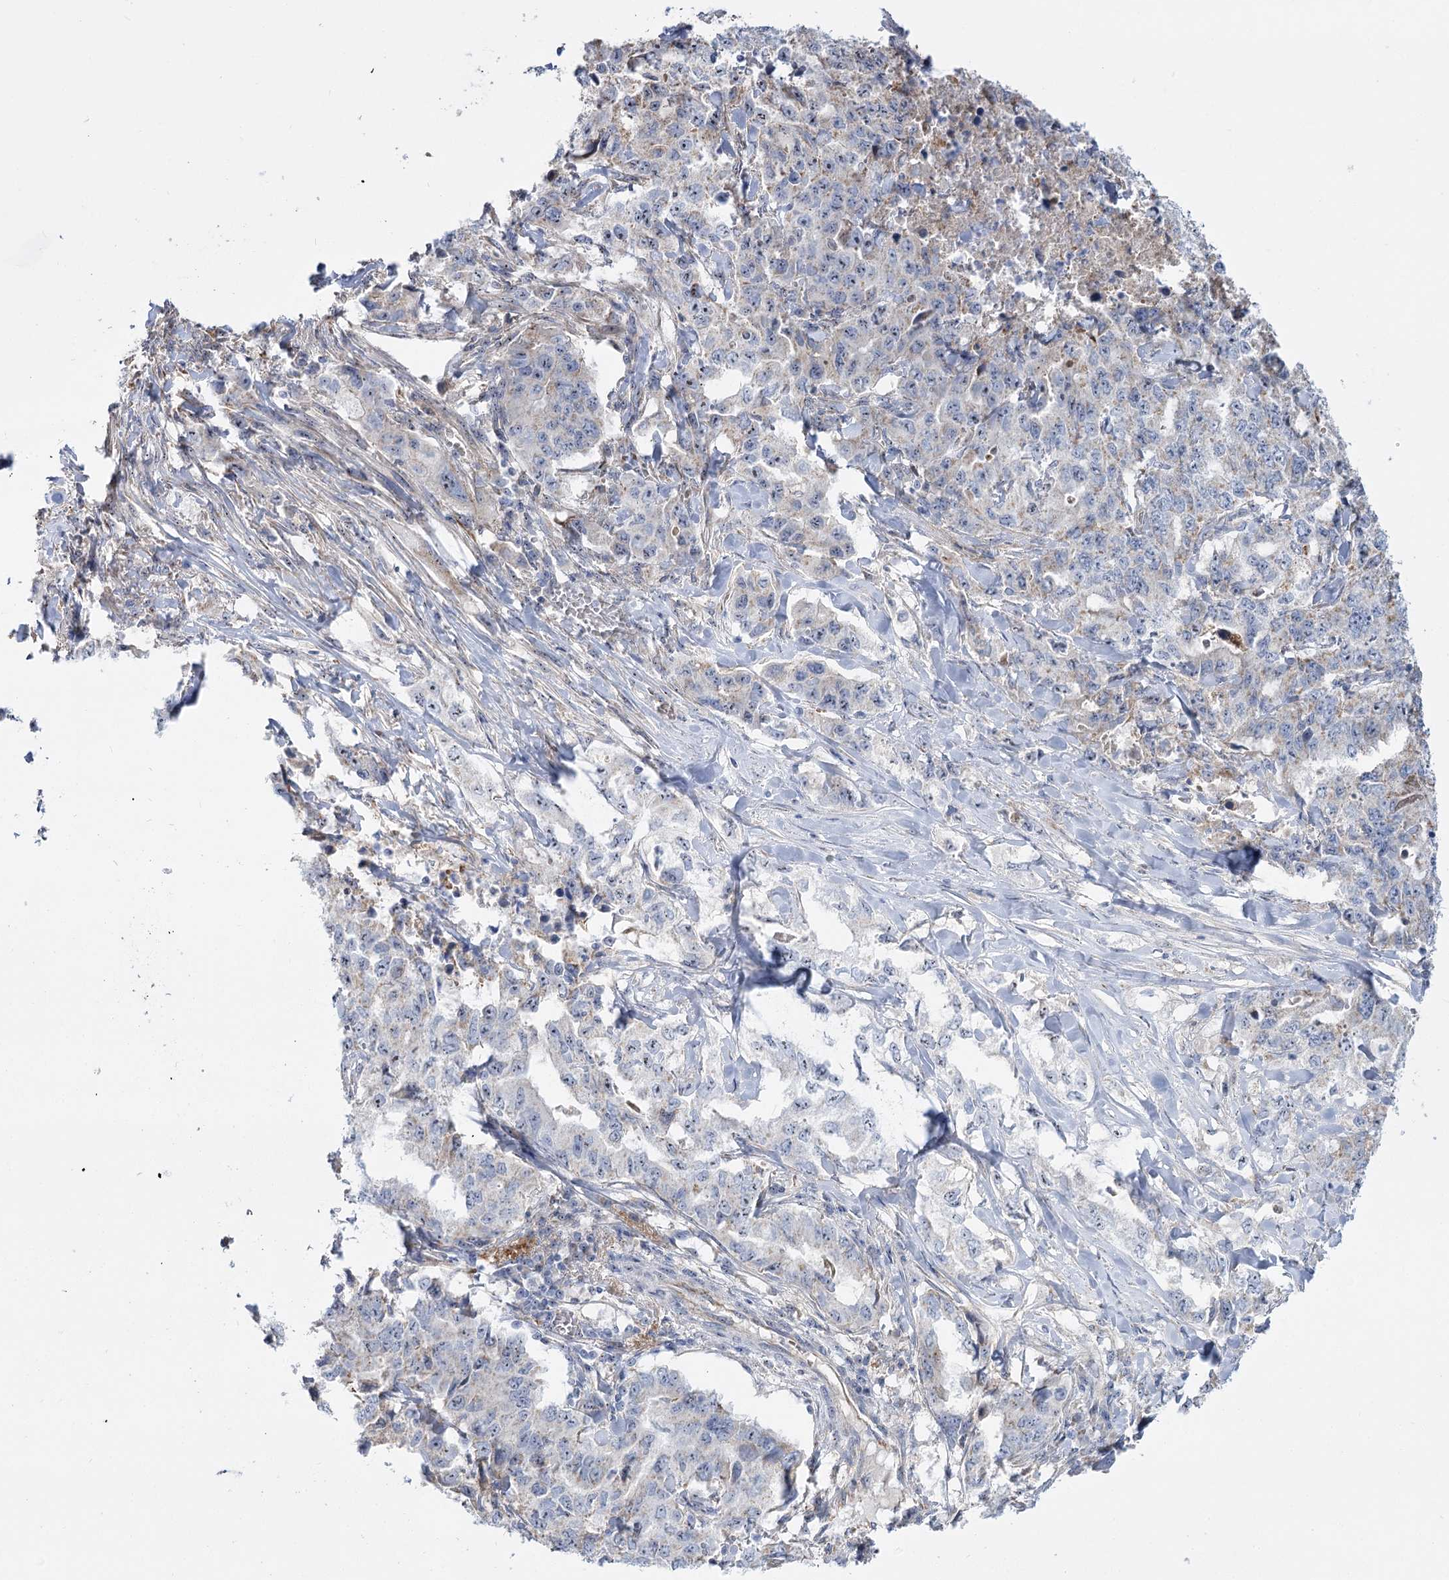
{"staining": {"intensity": "moderate", "quantity": "<25%", "location": "nuclear"}, "tissue": "lung cancer", "cell_type": "Tumor cells", "image_type": "cancer", "snomed": [{"axis": "morphology", "description": "Adenocarcinoma, NOS"}, {"axis": "topography", "description": "Lung"}], "caption": "Protein staining exhibits moderate nuclear positivity in about <25% of tumor cells in lung cancer (adenocarcinoma).", "gene": "SUOX", "patient": {"sex": "female", "age": 51}}